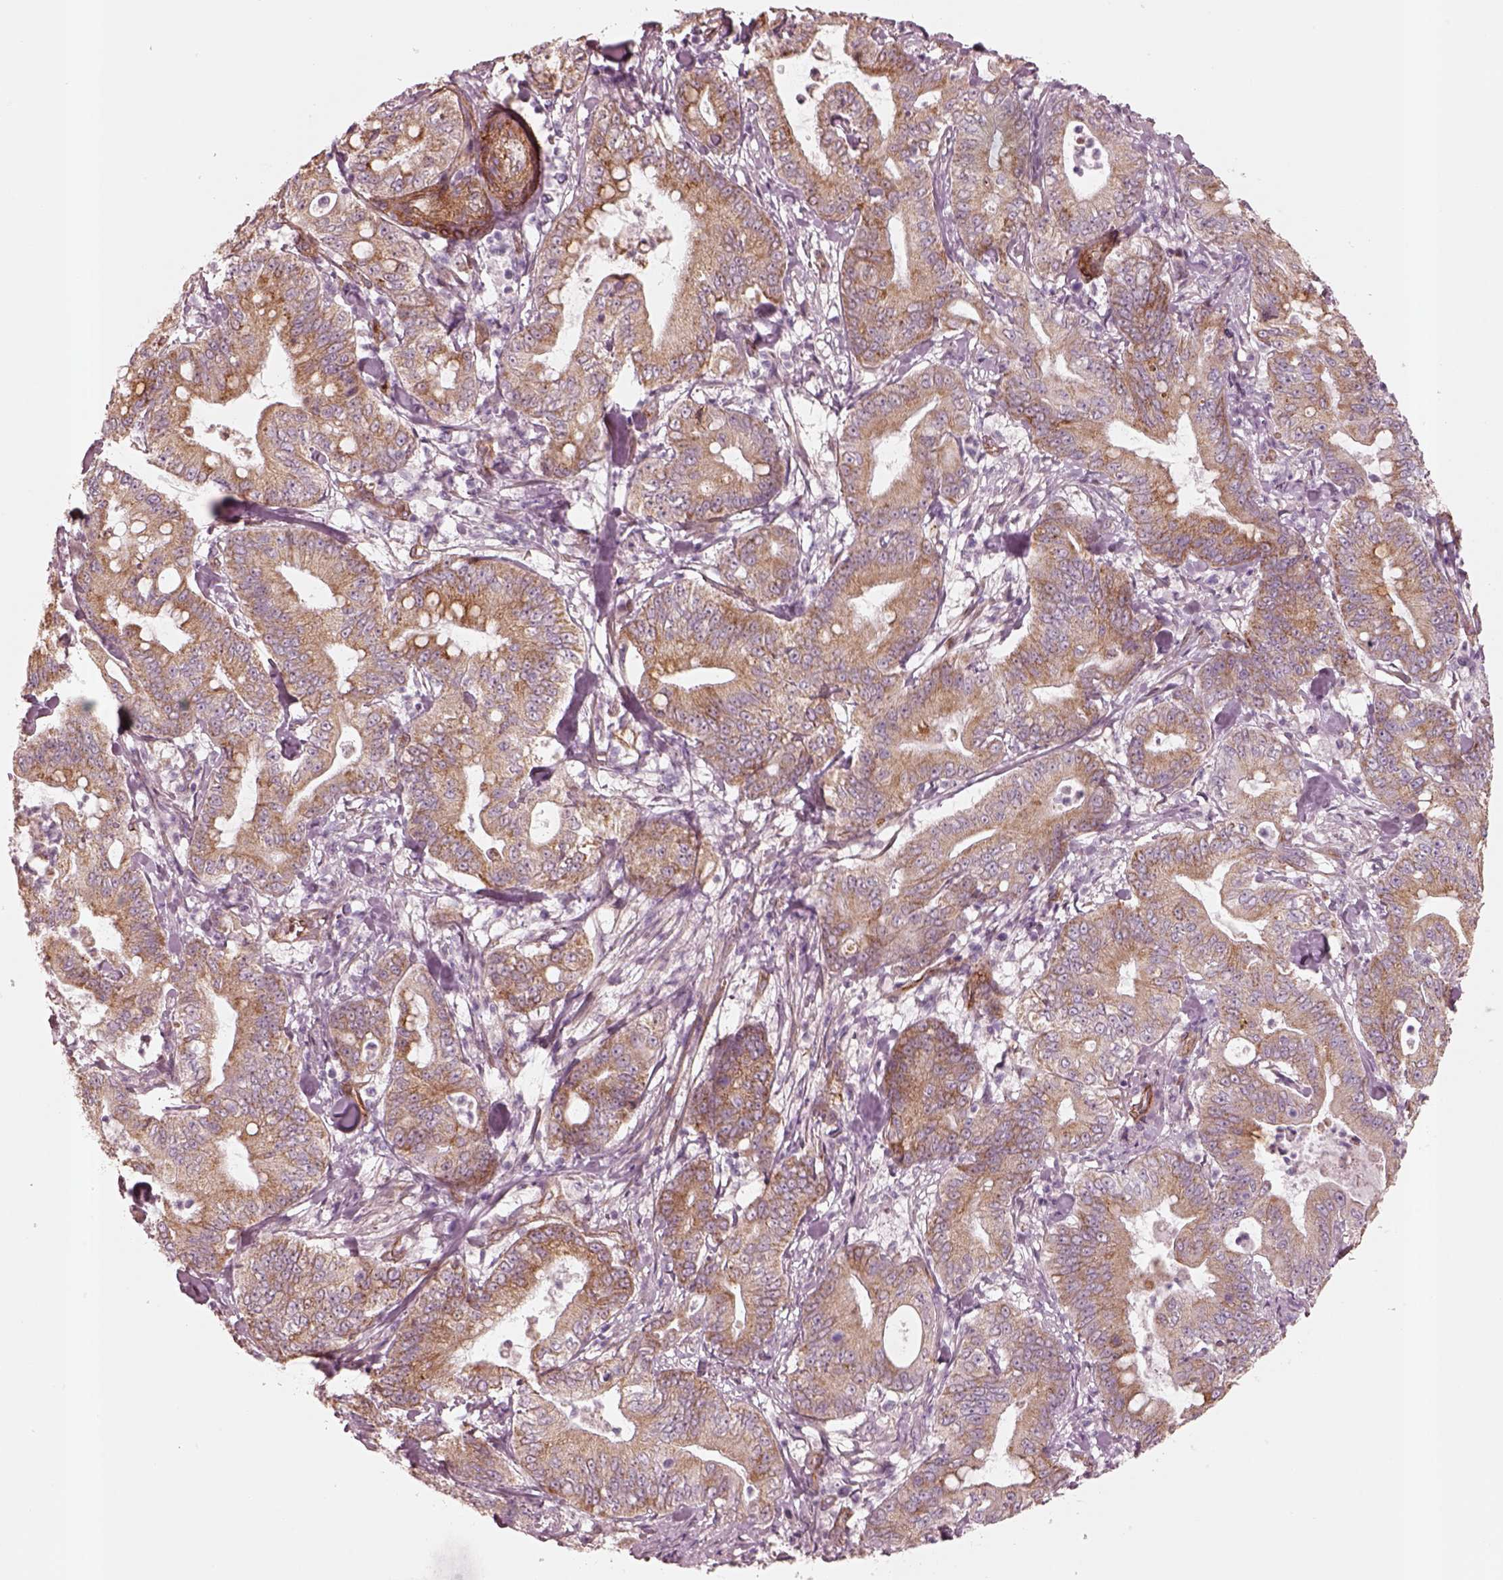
{"staining": {"intensity": "weak", "quantity": "25%-75%", "location": "cytoplasmic/membranous"}, "tissue": "pancreatic cancer", "cell_type": "Tumor cells", "image_type": "cancer", "snomed": [{"axis": "morphology", "description": "Adenocarcinoma, NOS"}, {"axis": "topography", "description": "Pancreas"}], "caption": "Immunohistochemistry (IHC) of human pancreatic cancer shows low levels of weak cytoplasmic/membranous staining in approximately 25%-75% of tumor cells.", "gene": "CRYM", "patient": {"sex": "male", "age": 71}}